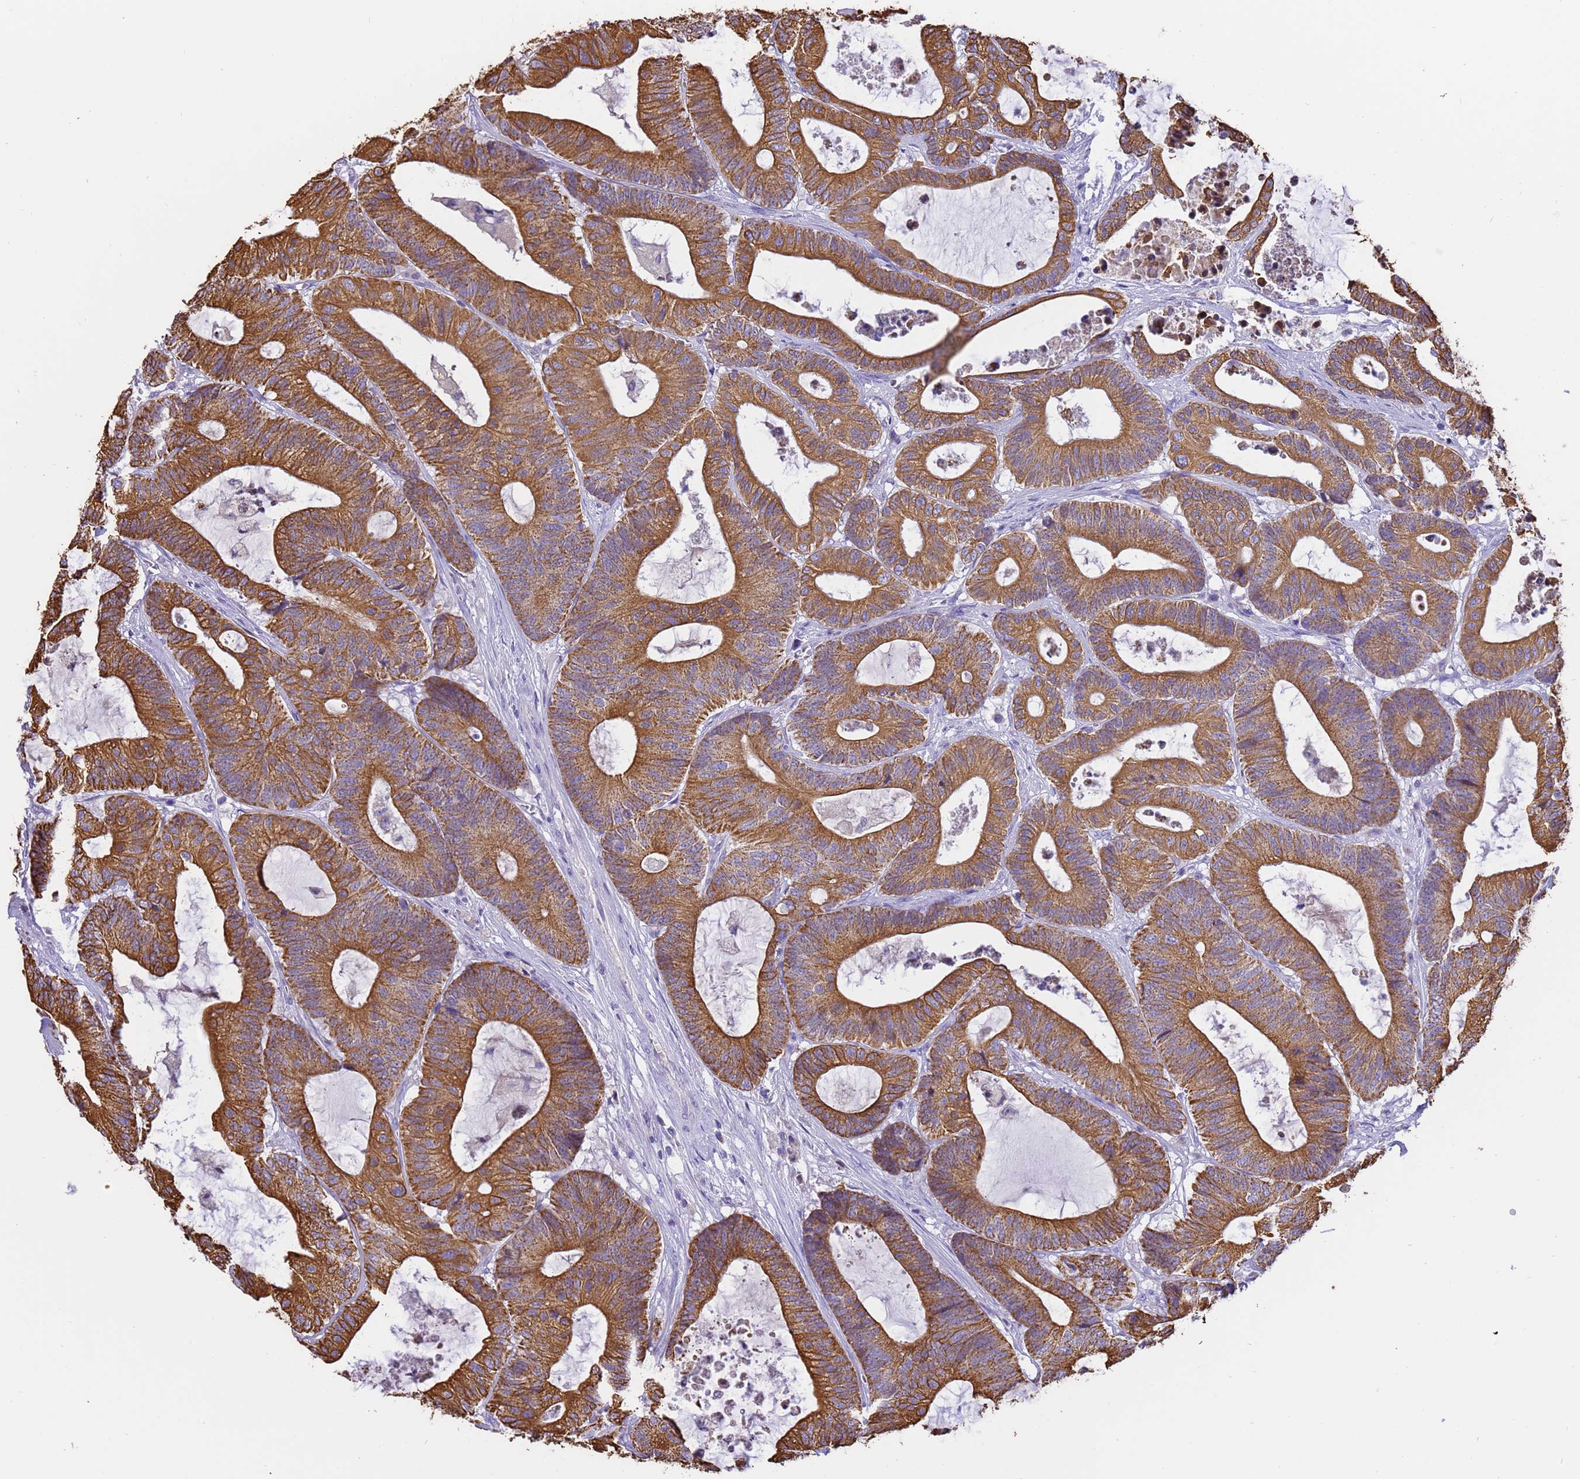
{"staining": {"intensity": "strong", "quantity": ">75%", "location": "cytoplasmic/membranous"}, "tissue": "colorectal cancer", "cell_type": "Tumor cells", "image_type": "cancer", "snomed": [{"axis": "morphology", "description": "Adenocarcinoma, NOS"}, {"axis": "topography", "description": "Colon"}], "caption": "This is an image of IHC staining of colorectal cancer, which shows strong expression in the cytoplasmic/membranous of tumor cells.", "gene": "PIEZO2", "patient": {"sex": "female", "age": 84}}